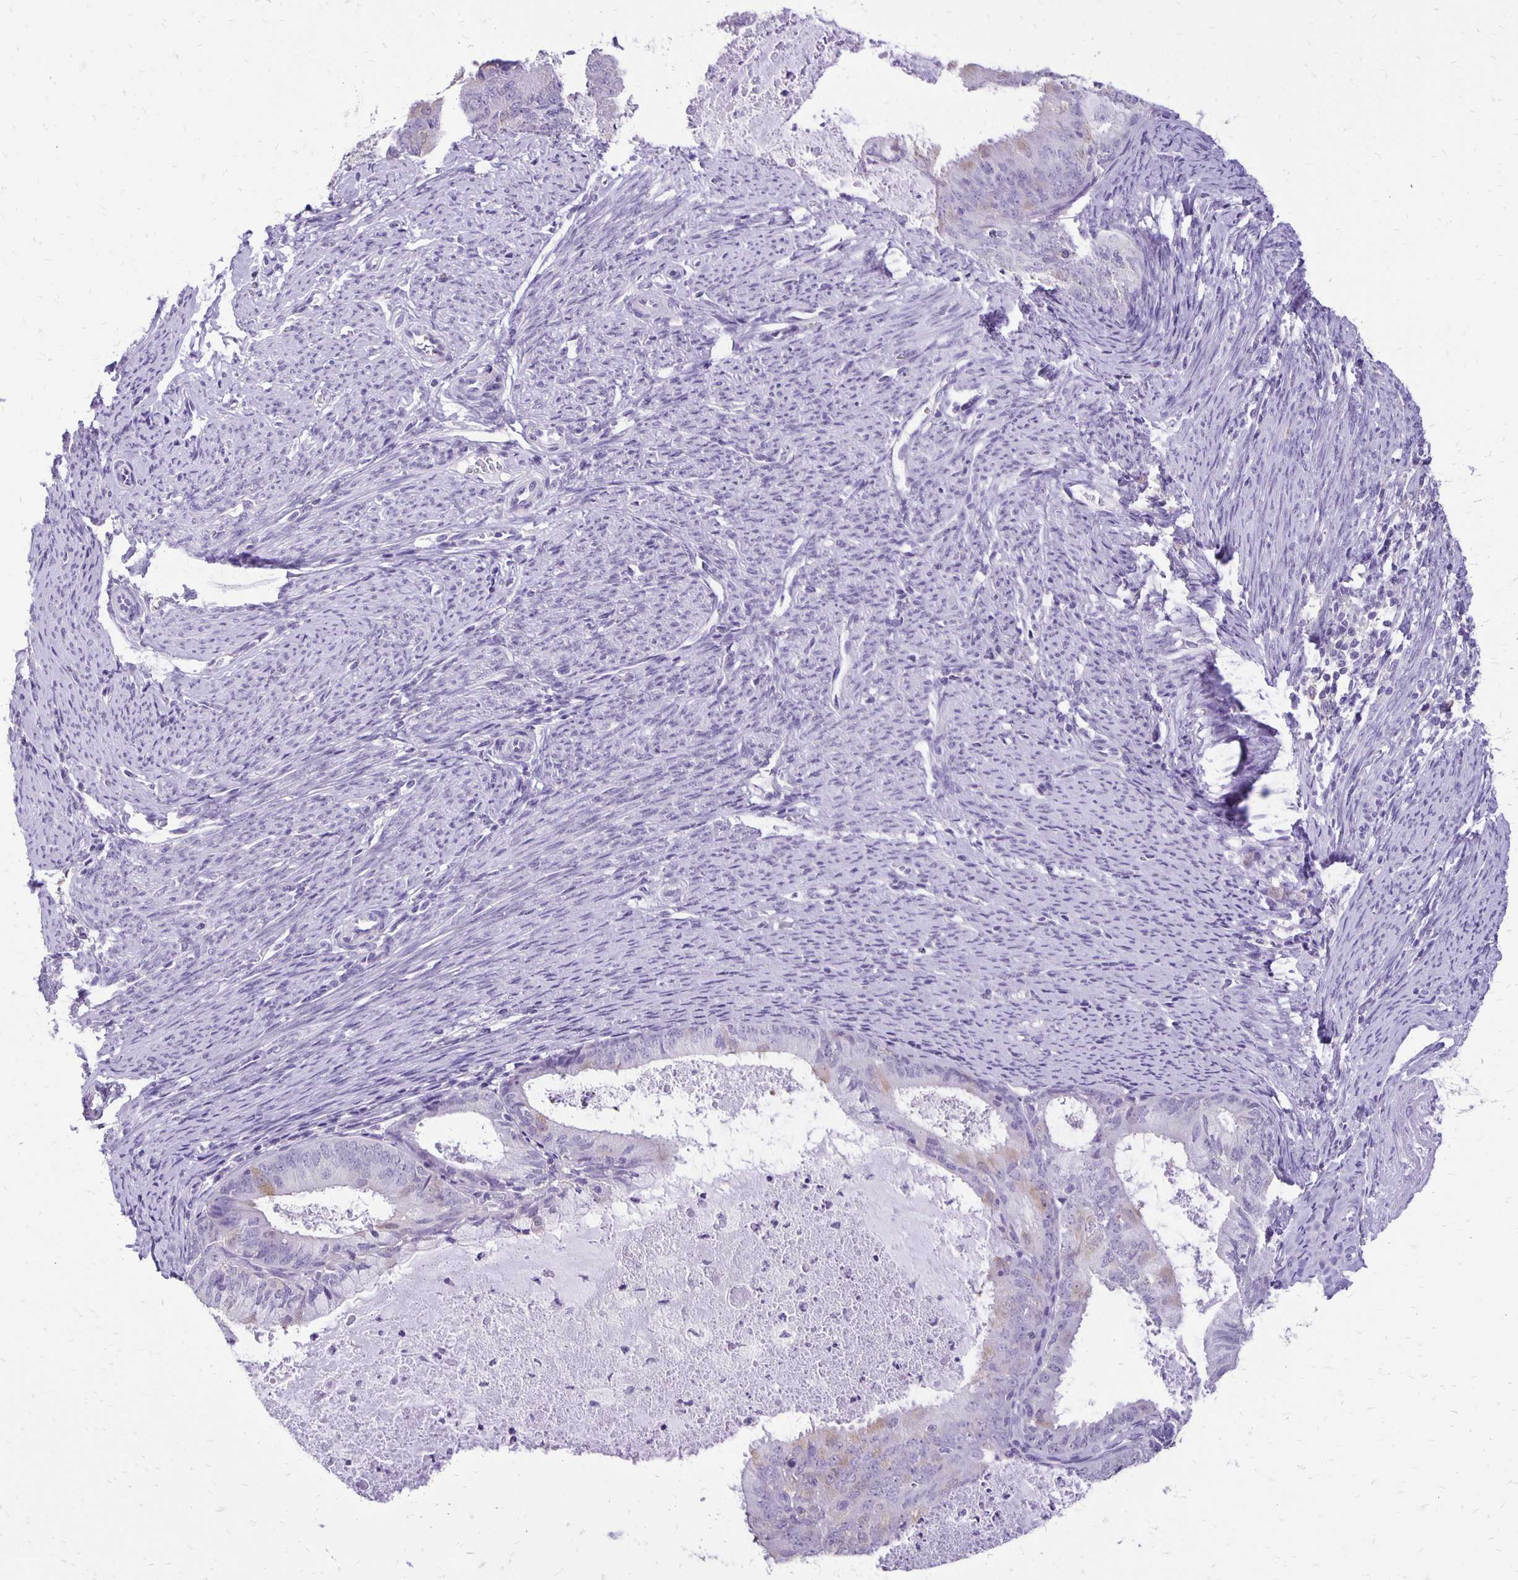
{"staining": {"intensity": "weak", "quantity": "<25%", "location": "cytoplasmic/membranous"}, "tissue": "endometrial cancer", "cell_type": "Tumor cells", "image_type": "cancer", "snomed": [{"axis": "morphology", "description": "Adenocarcinoma, NOS"}, {"axis": "topography", "description": "Endometrium"}], "caption": "Protein analysis of adenocarcinoma (endometrial) shows no significant expression in tumor cells.", "gene": "ANKRD45", "patient": {"sex": "female", "age": 57}}